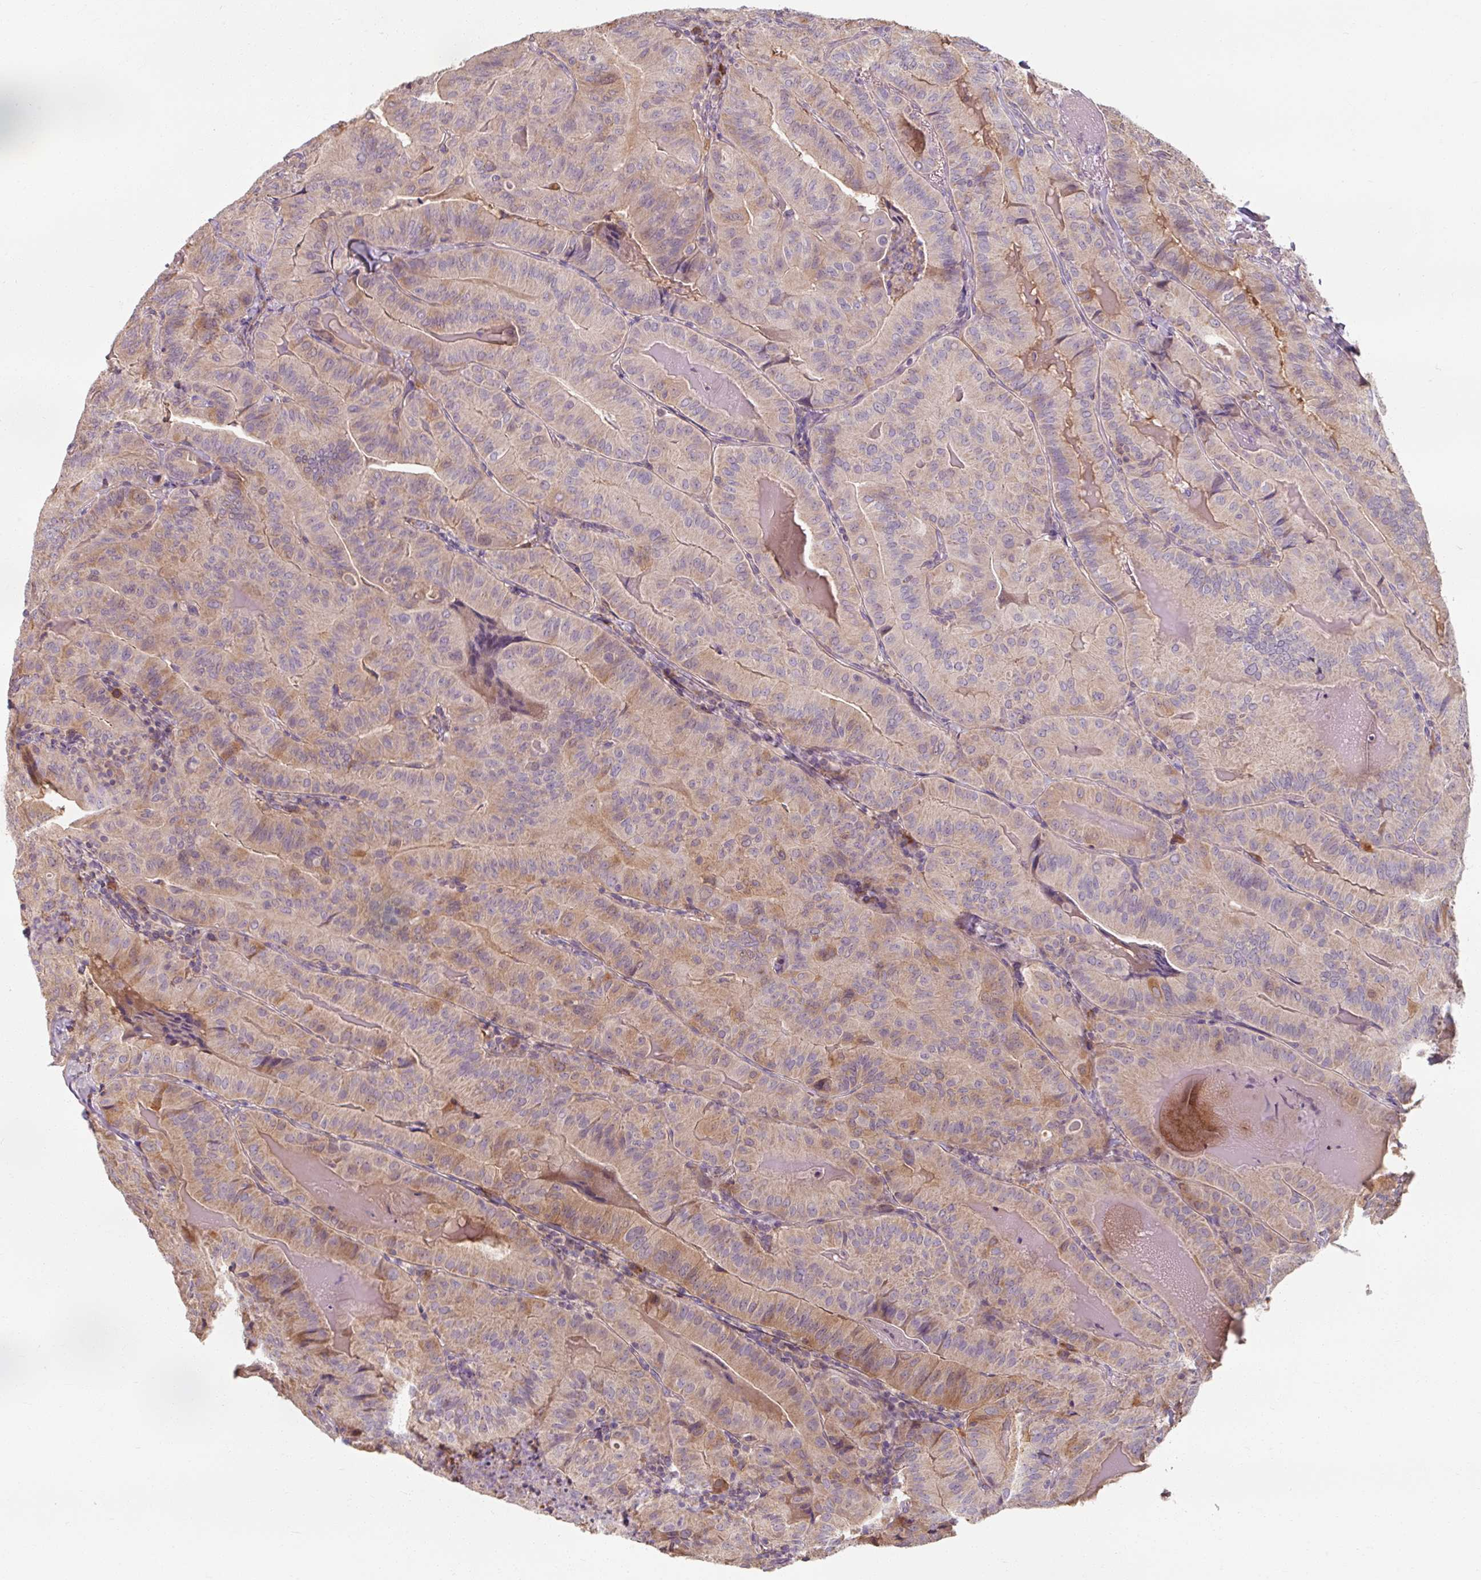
{"staining": {"intensity": "weak", "quantity": ">75%", "location": "cytoplasmic/membranous"}, "tissue": "thyroid cancer", "cell_type": "Tumor cells", "image_type": "cancer", "snomed": [{"axis": "morphology", "description": "Papillary adenocarcinoma, NOS"}, {"axis": "topography", "description": "Thyroid gland"}], "caption": "Thyroid papillary adenocarcinoma stained for a protein (brown) displays weak cytoplasmic/membranous positive staining in about >75% of tumor cells.", "gene": "TSEN54", "patient": {"sex": "female", "age": 68}}